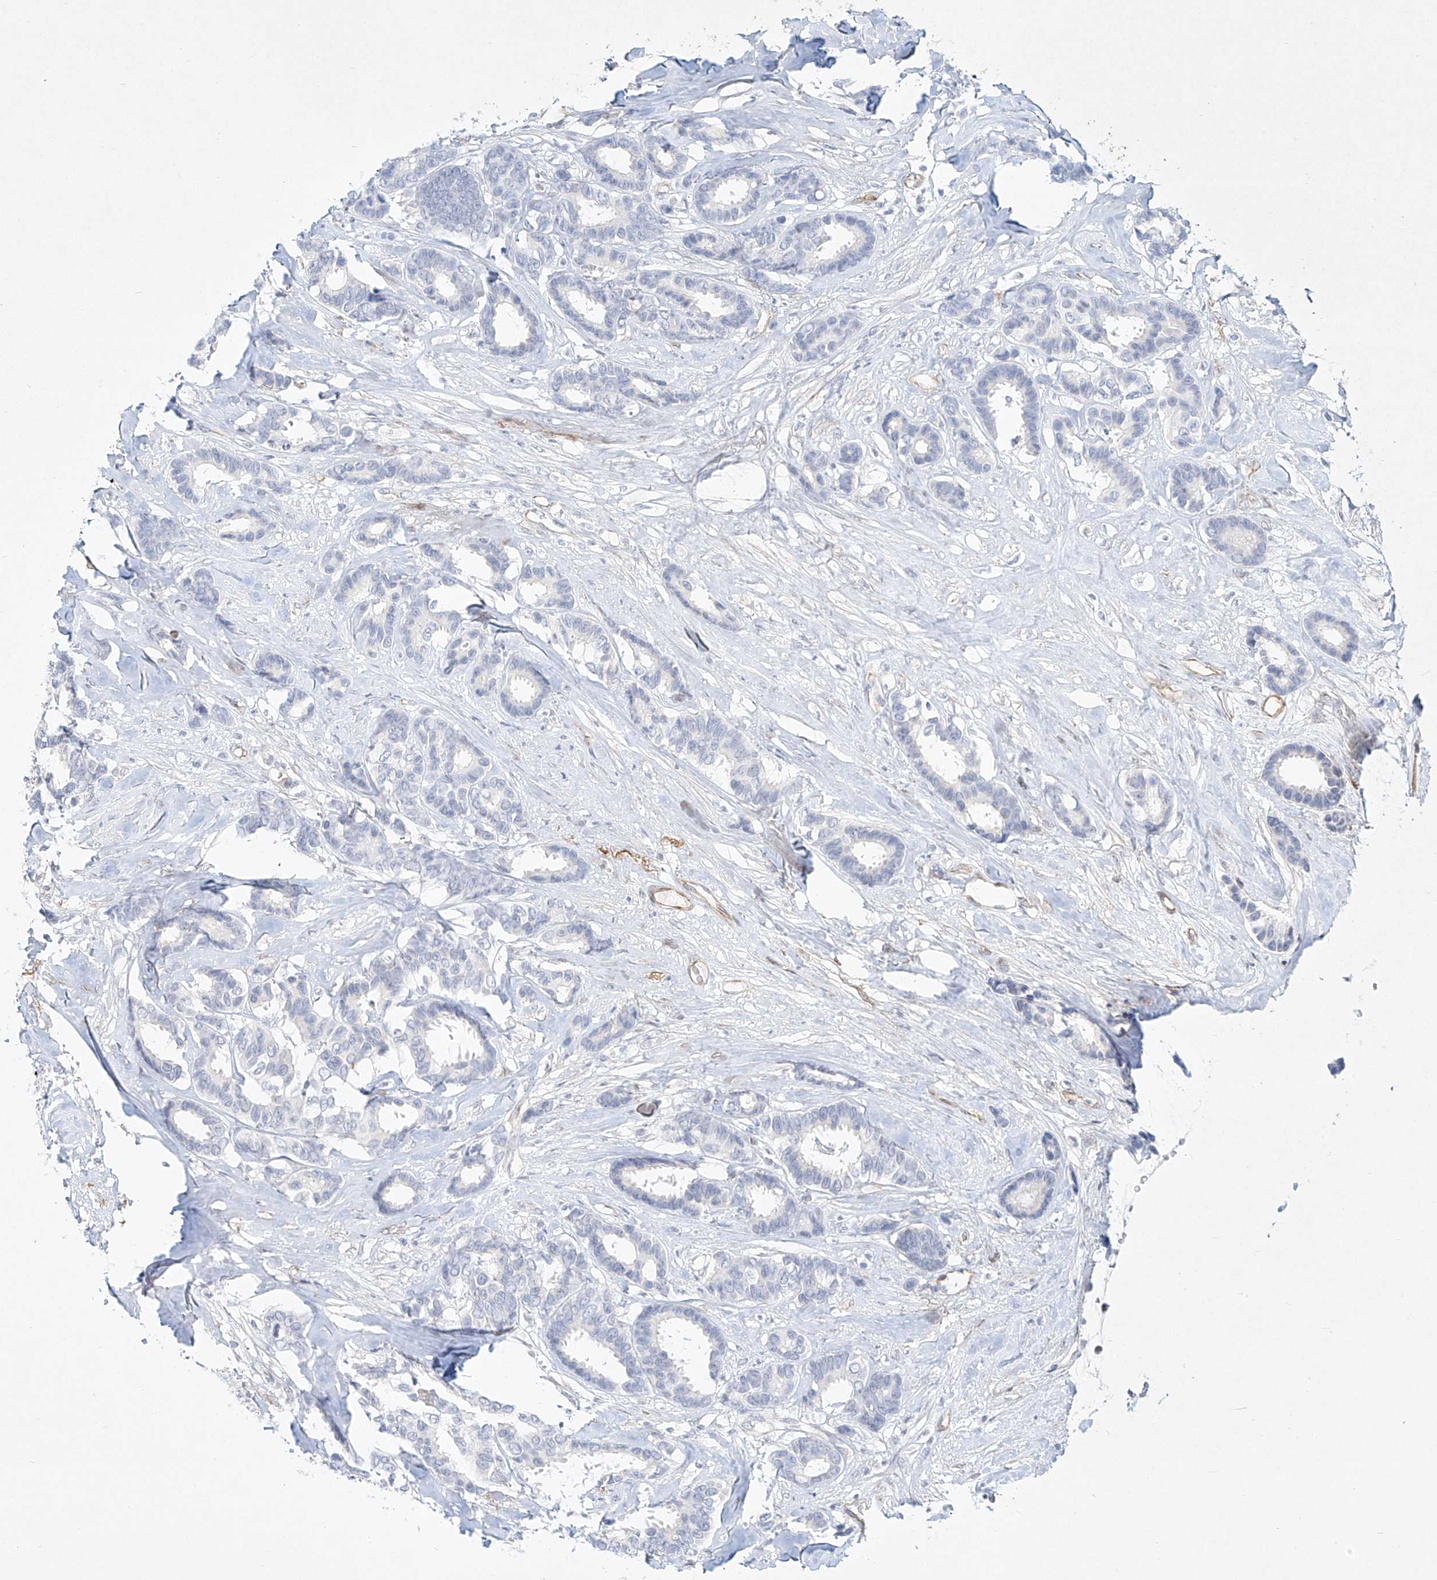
{"staining": {"intensity": "negative", "quantity": "none", "location": "none"}, "tissue": "breast cancer", "cell_type": "Tumor cells", "image_type": "cancer", "snomed": [{"axis": "morphology", "description": "Duct carcinoma"}, {"axis": "topography", "description": "Breast"}], "caption": "Tumor cells are negative for brown protein staining in infiltrating ductal carcinoma (breast).", "gene": "REEP2", "patient": {"sex": "female", "age": 87}}